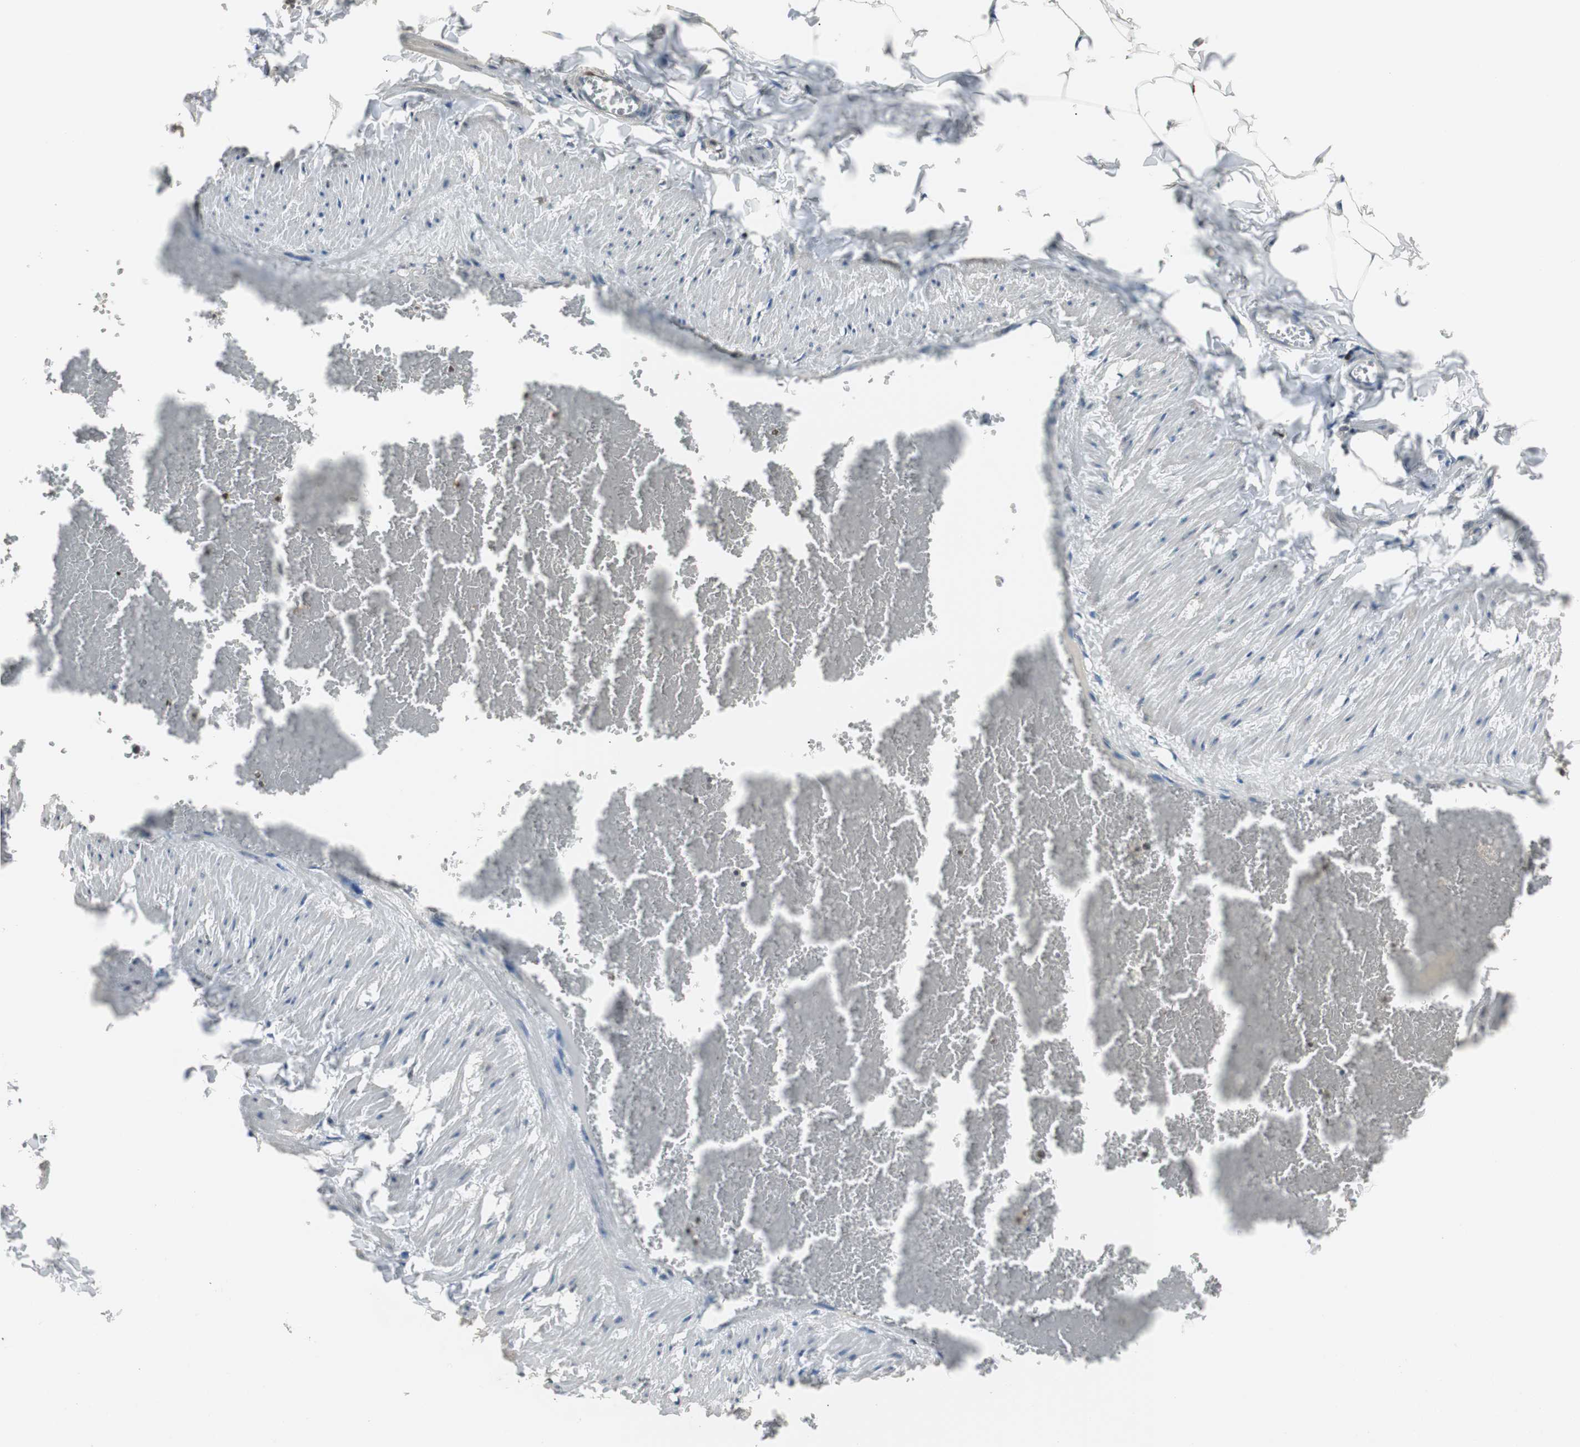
{"staining": {"intensity": "weak", "quantity": "25%-75%", "location": "nuclear"}, "tissue": "adipose tissue", "cell_type": "Adipocytes", "image_type": "normal", "snomed": [{"axis": "morphology", "description": "Normal tissue, NOS"}, {"axis": "topography", "description": "Vascular tissue"}], "caption": "Protein staining shows weak nuclear staining in approximately 25%-75% of adipocytes in normal adipose tissue.", "gene": "FEN1", "patient": {"sex": "male", "age": 41}}